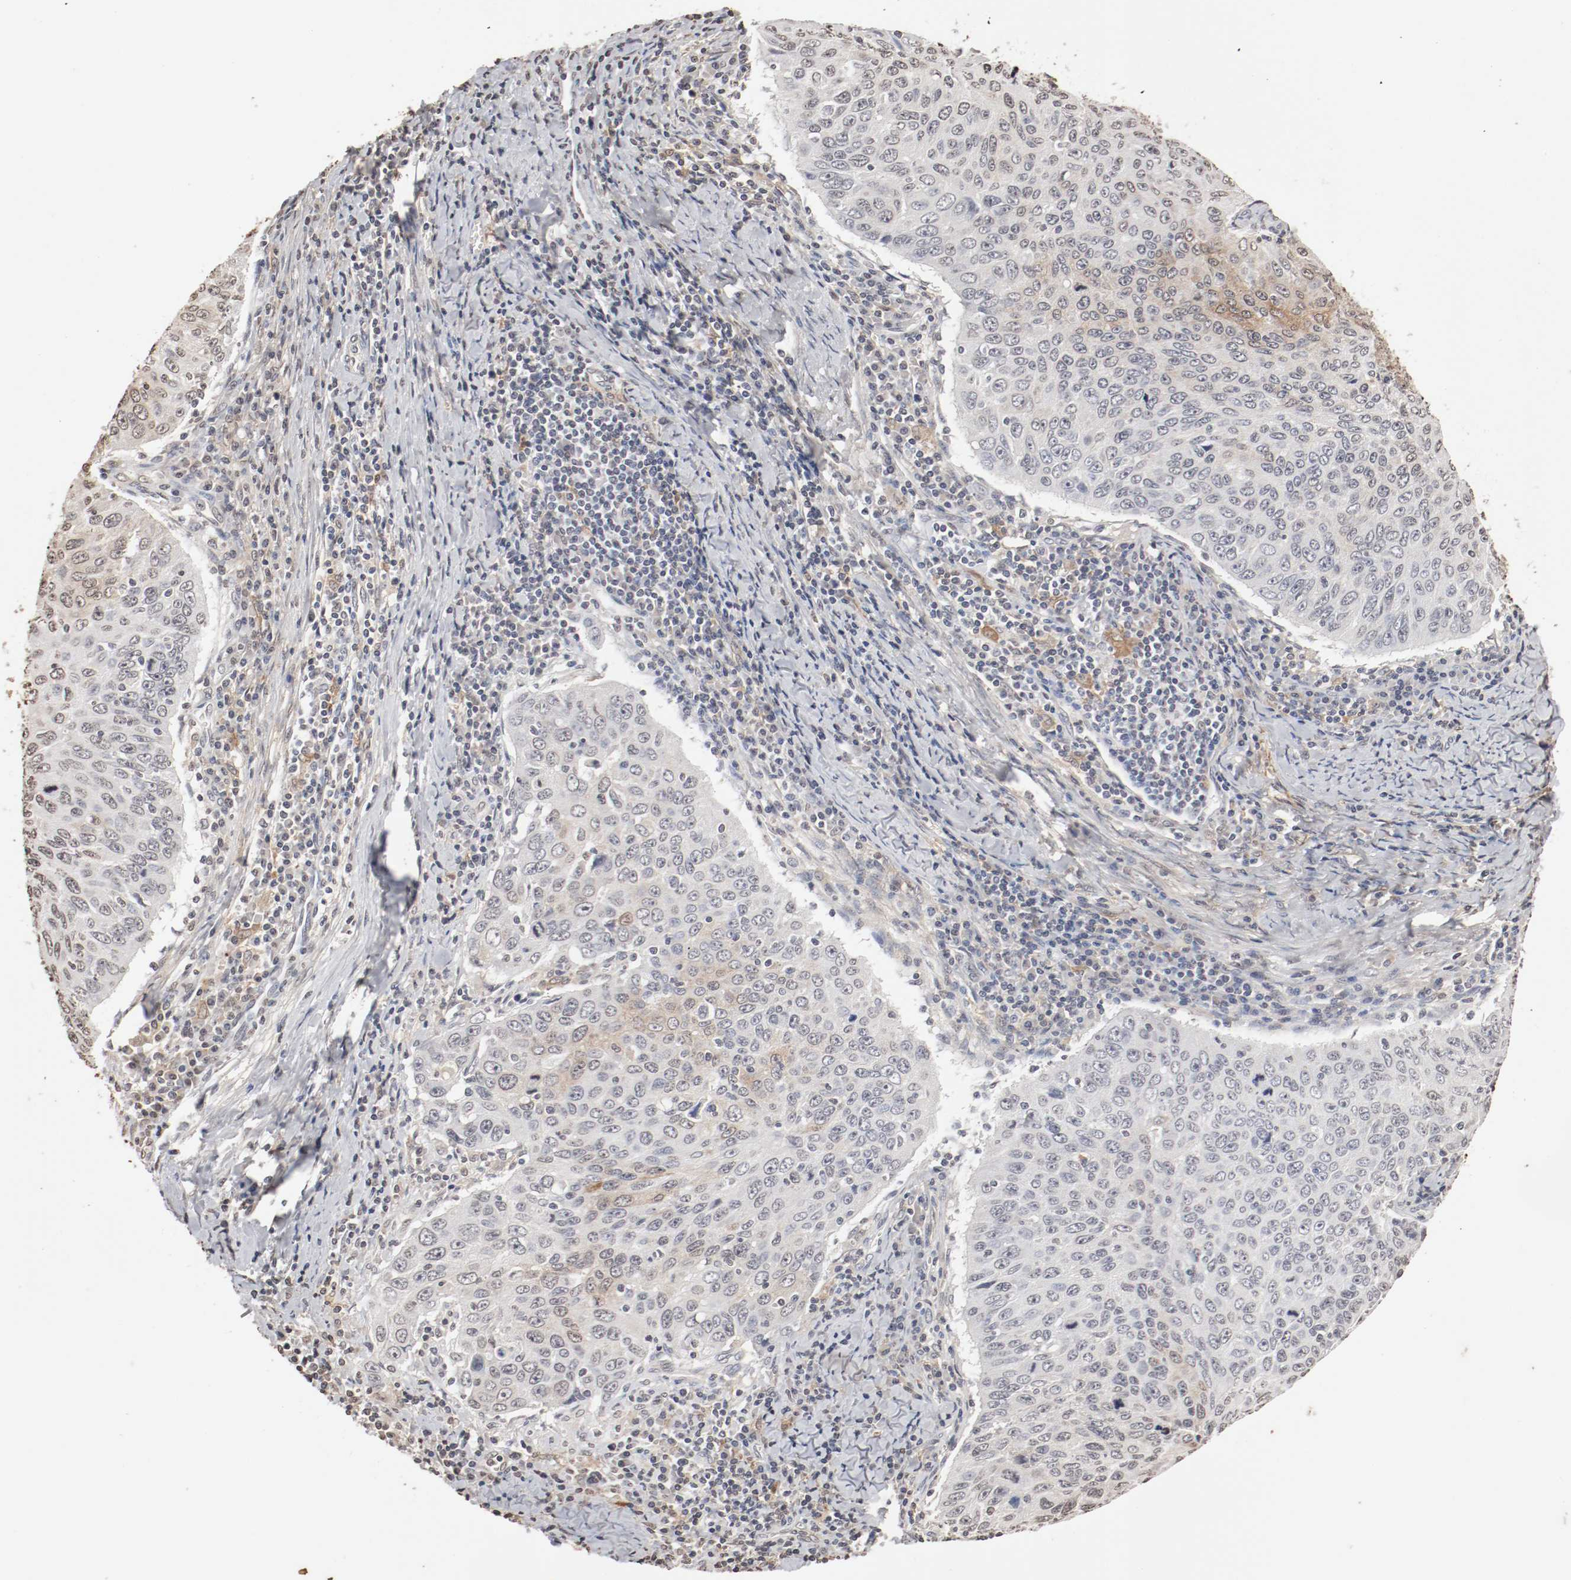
{"staining": {"intensity": "weak", "quantity": "<25%", "location": "cytoplasmic/membranous,nuclear"}, "tissue": "cervical cancer", "cell_type": "Tumor cells", "image_type": "cancer", "snomed": [{"axis": "morphology", "description": "Squamous cell carcinoma, NOS"}, {"axis": "topography", "description": "Cervix"}], "caption": "A histopathology image of human cervical cancer is negative for staining in tumor cells.", "gene": "WASL", "patient": {"sex": "female", "age": 53}}